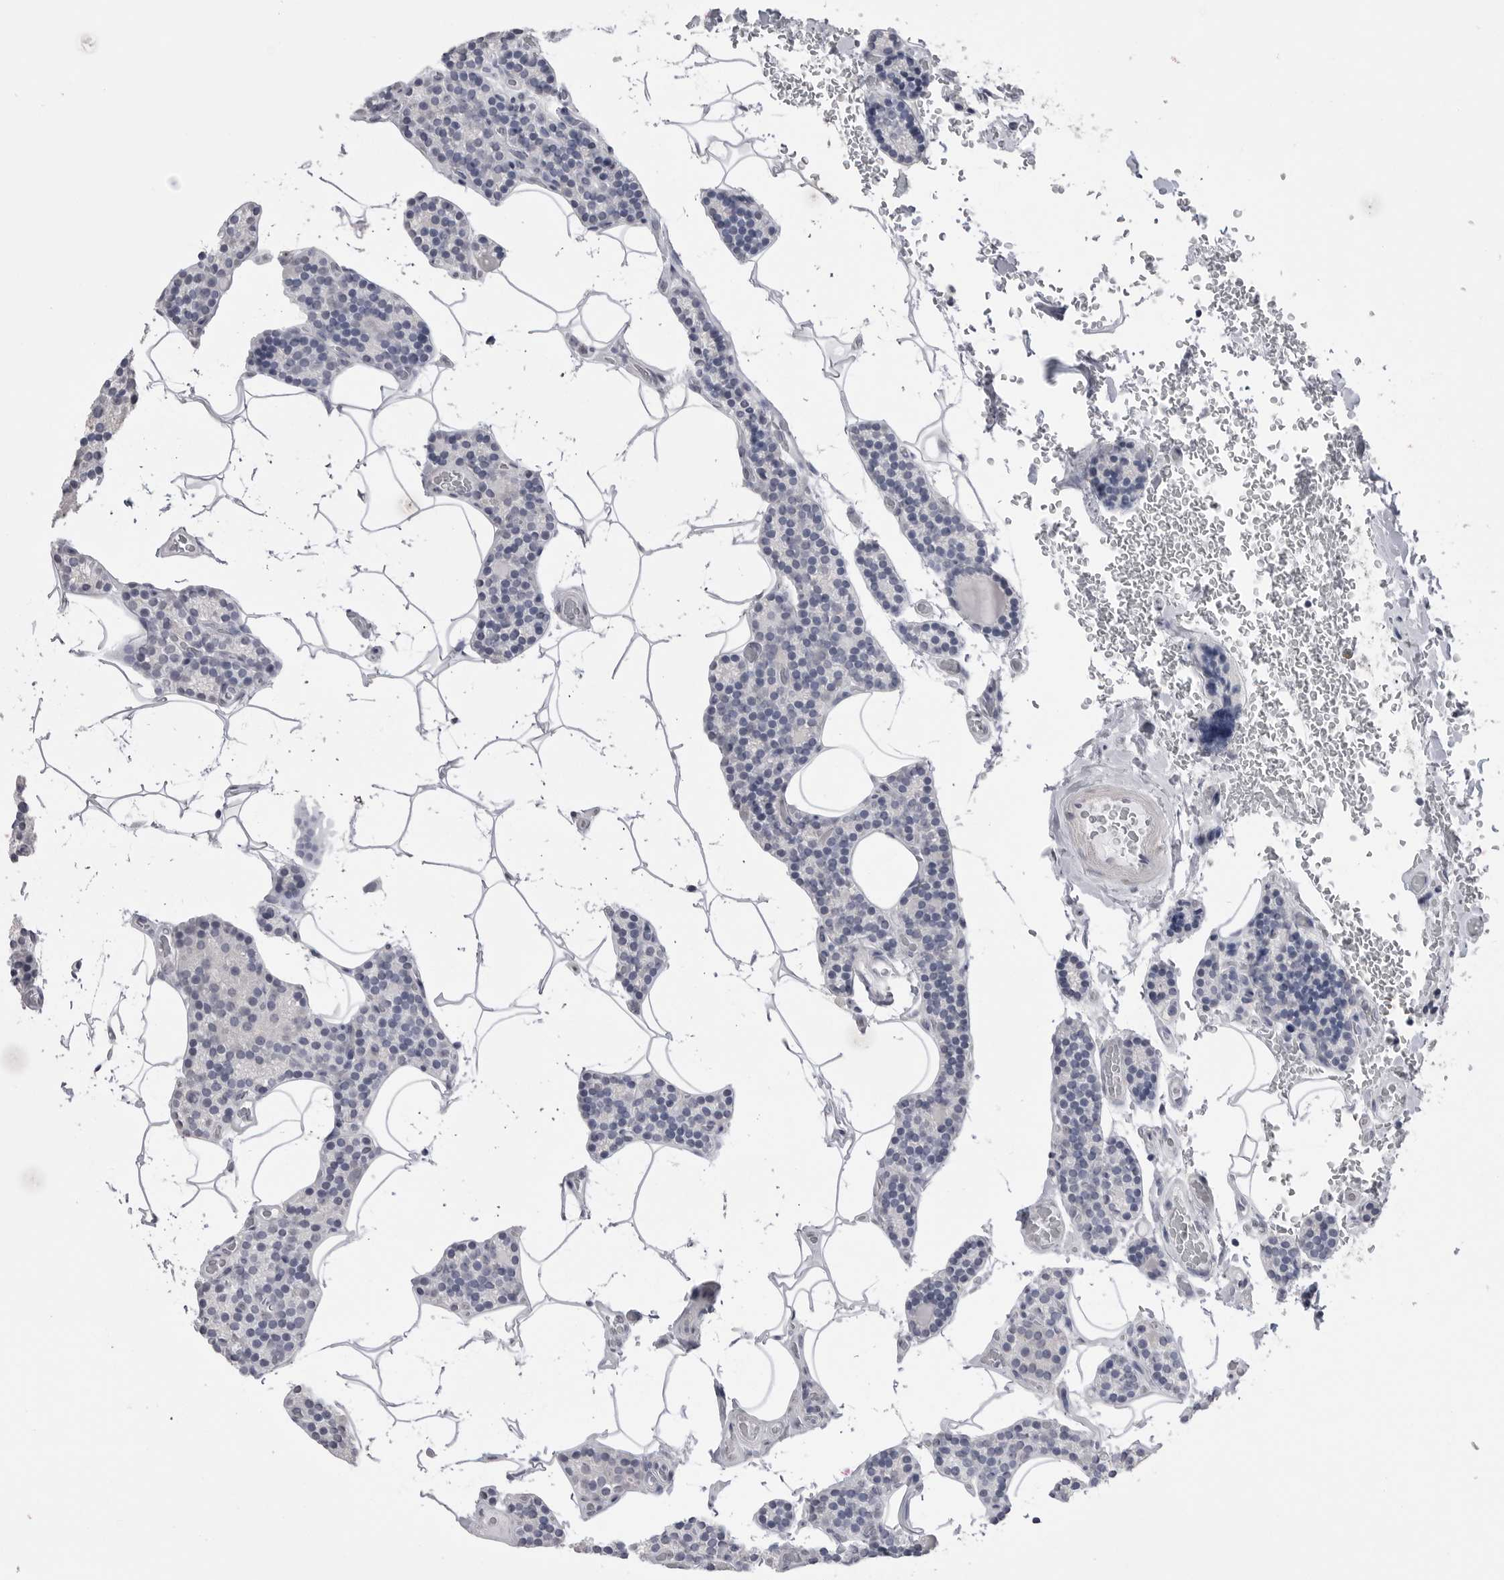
{"staining": {"intensity": "negative", "quantity": "none", "location": "none"}, "tissue": "parathyroid gland", "cell_type": "Glandular cells", "image_type": "normal", "snomed": [{"axis": "morphology", "description": "Normal tissue, NOS"}, {"axis": "topography", "description": "Parathyroid gland"}], "caption": "Immunohistochemical staining of normal human parathyroid gland exhibits no significant expression in glandular cells.", "gene": "ICAM5", "patient": {"sex": "male", "age": 52}}